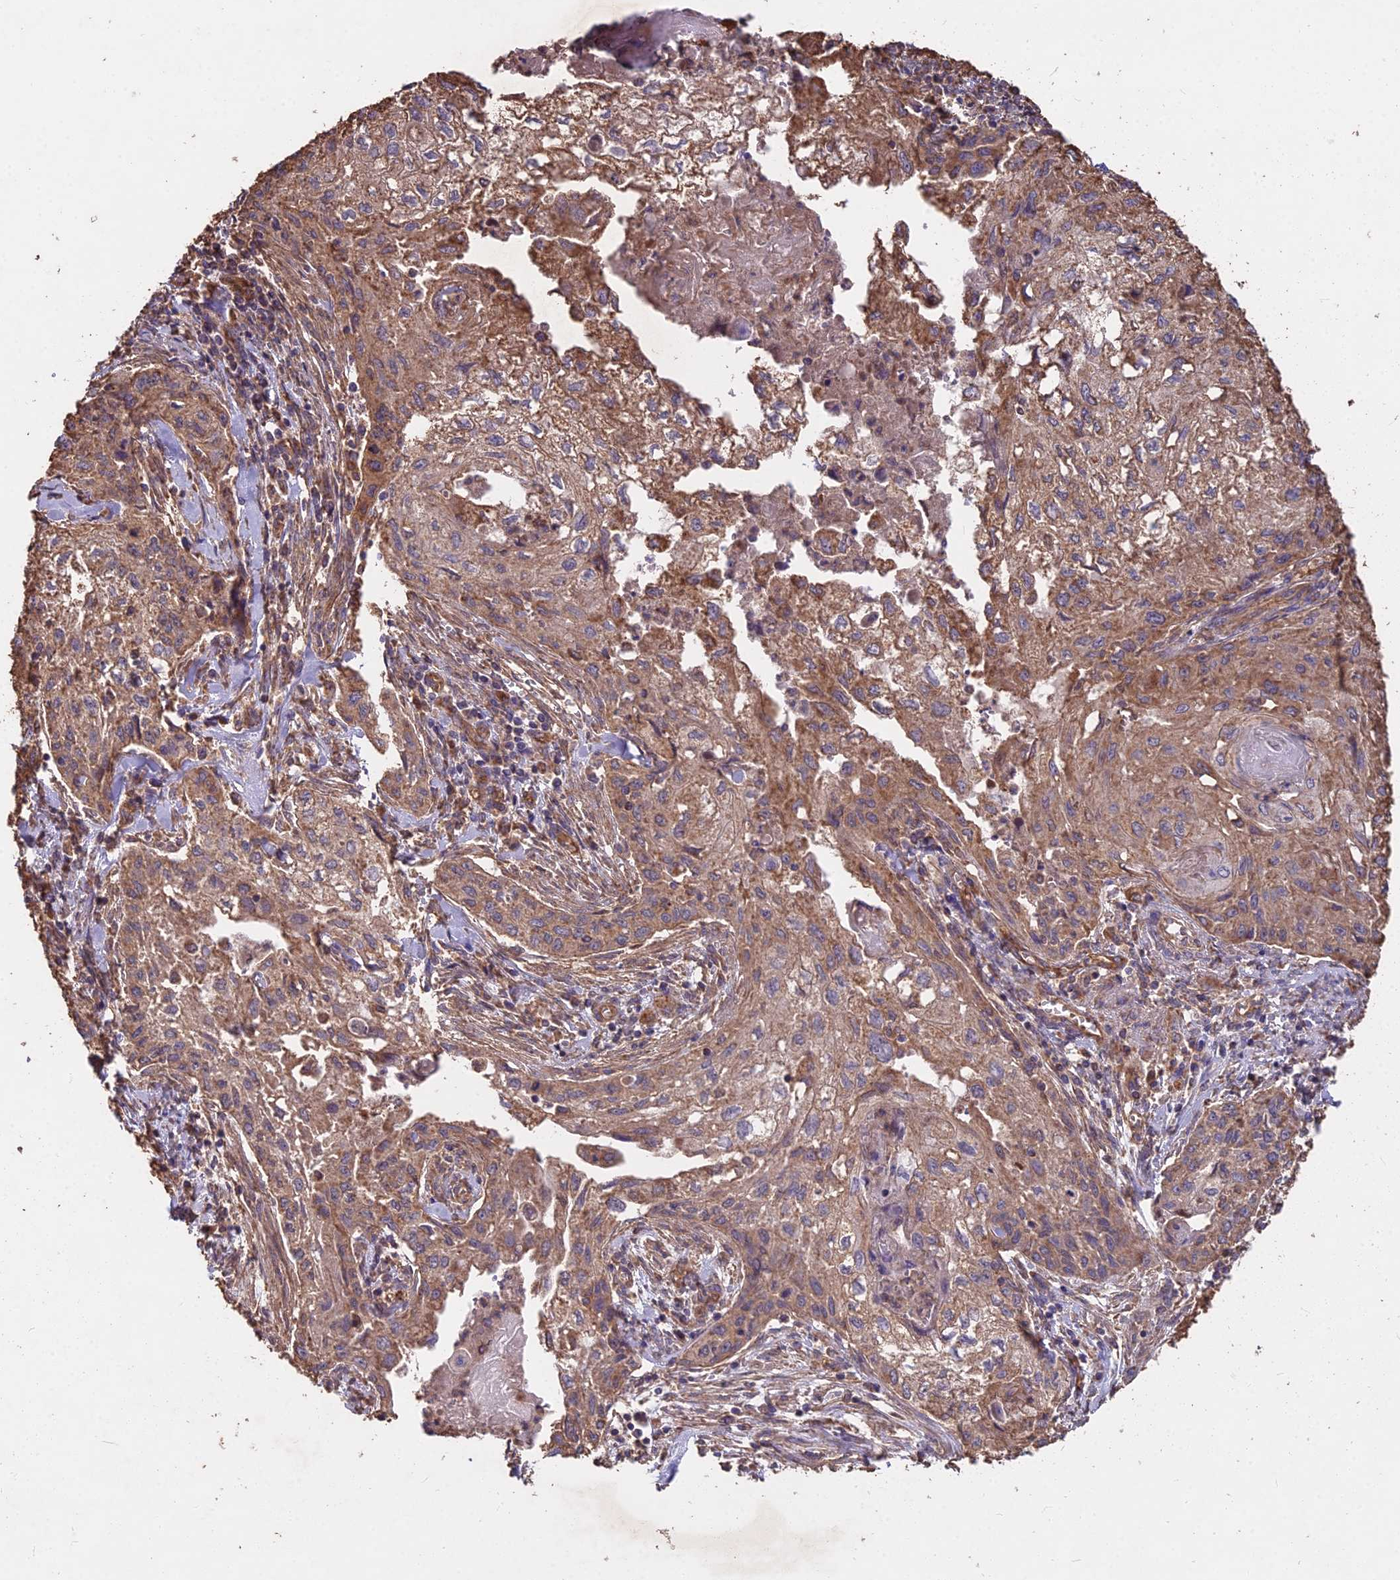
{"staining": {"intensity": "moderate", "quantity": ">75%", "location": "cytoplasmic/membranous"}, "tissue": "cervical cancer", "cell_type": "Tumor cells", "image_type": "cancer", "snomed": [{"axis": "morphology", "description": "Squamous cell carcinoma, NOS"}, {"axis": "topography", "description": "Cervix"}], "caption": "Cervical cancer stained with immunohistochemistry demonstrates moderate cytoplasmic/membranous staining in approximately >75% of tumor cells.", "gene": "CEMIP2", "patient": {"sex": "female", "age": 67}}